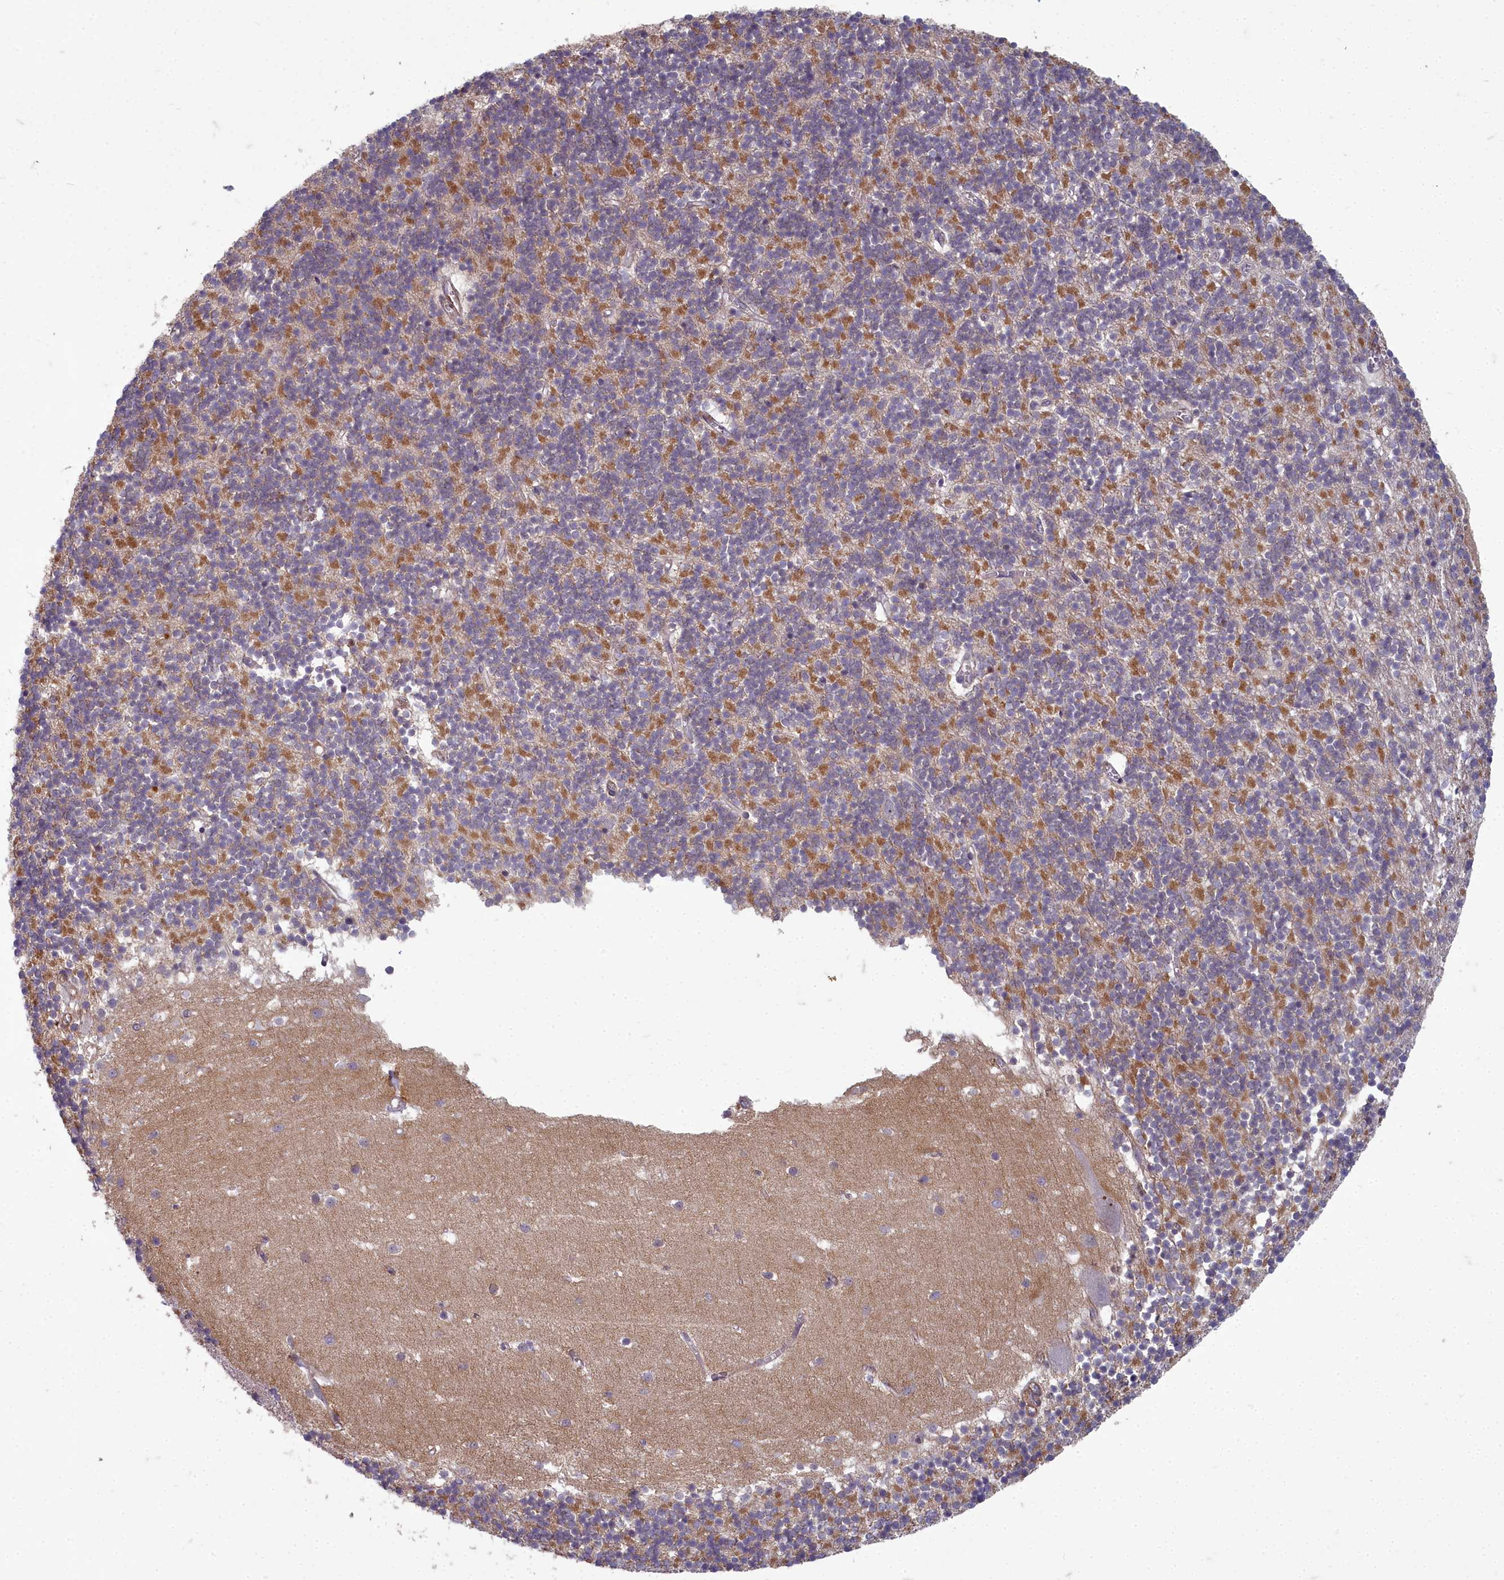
{"staining": {"intensity": "moderate", "quantity": "25%-75%", "location": "cytoplasmic/membranous"}, "tissue": "cerebellum", "cell_type": "Cells in granular layer", "image_type": "normal", "snomed": [{"axis": "morphology", "description": "Normal tissue, NOS"}, {"axis": "topography", "description": "Cerebellum"}], "caption": "Immunohistochemistry (IHC) micrograph of unremarkable cerebellum: cerebellum stained using immunohistochemistry (IHC) demonstrates medium levels of moderate protein expression localized specifically in the cytoplasmic/membranous of cells in granular layer, appearing as a cytoplasmic/membranous brown color.", "gene": "ZNF626", "patient": {"sex": "male", "age": 54}}